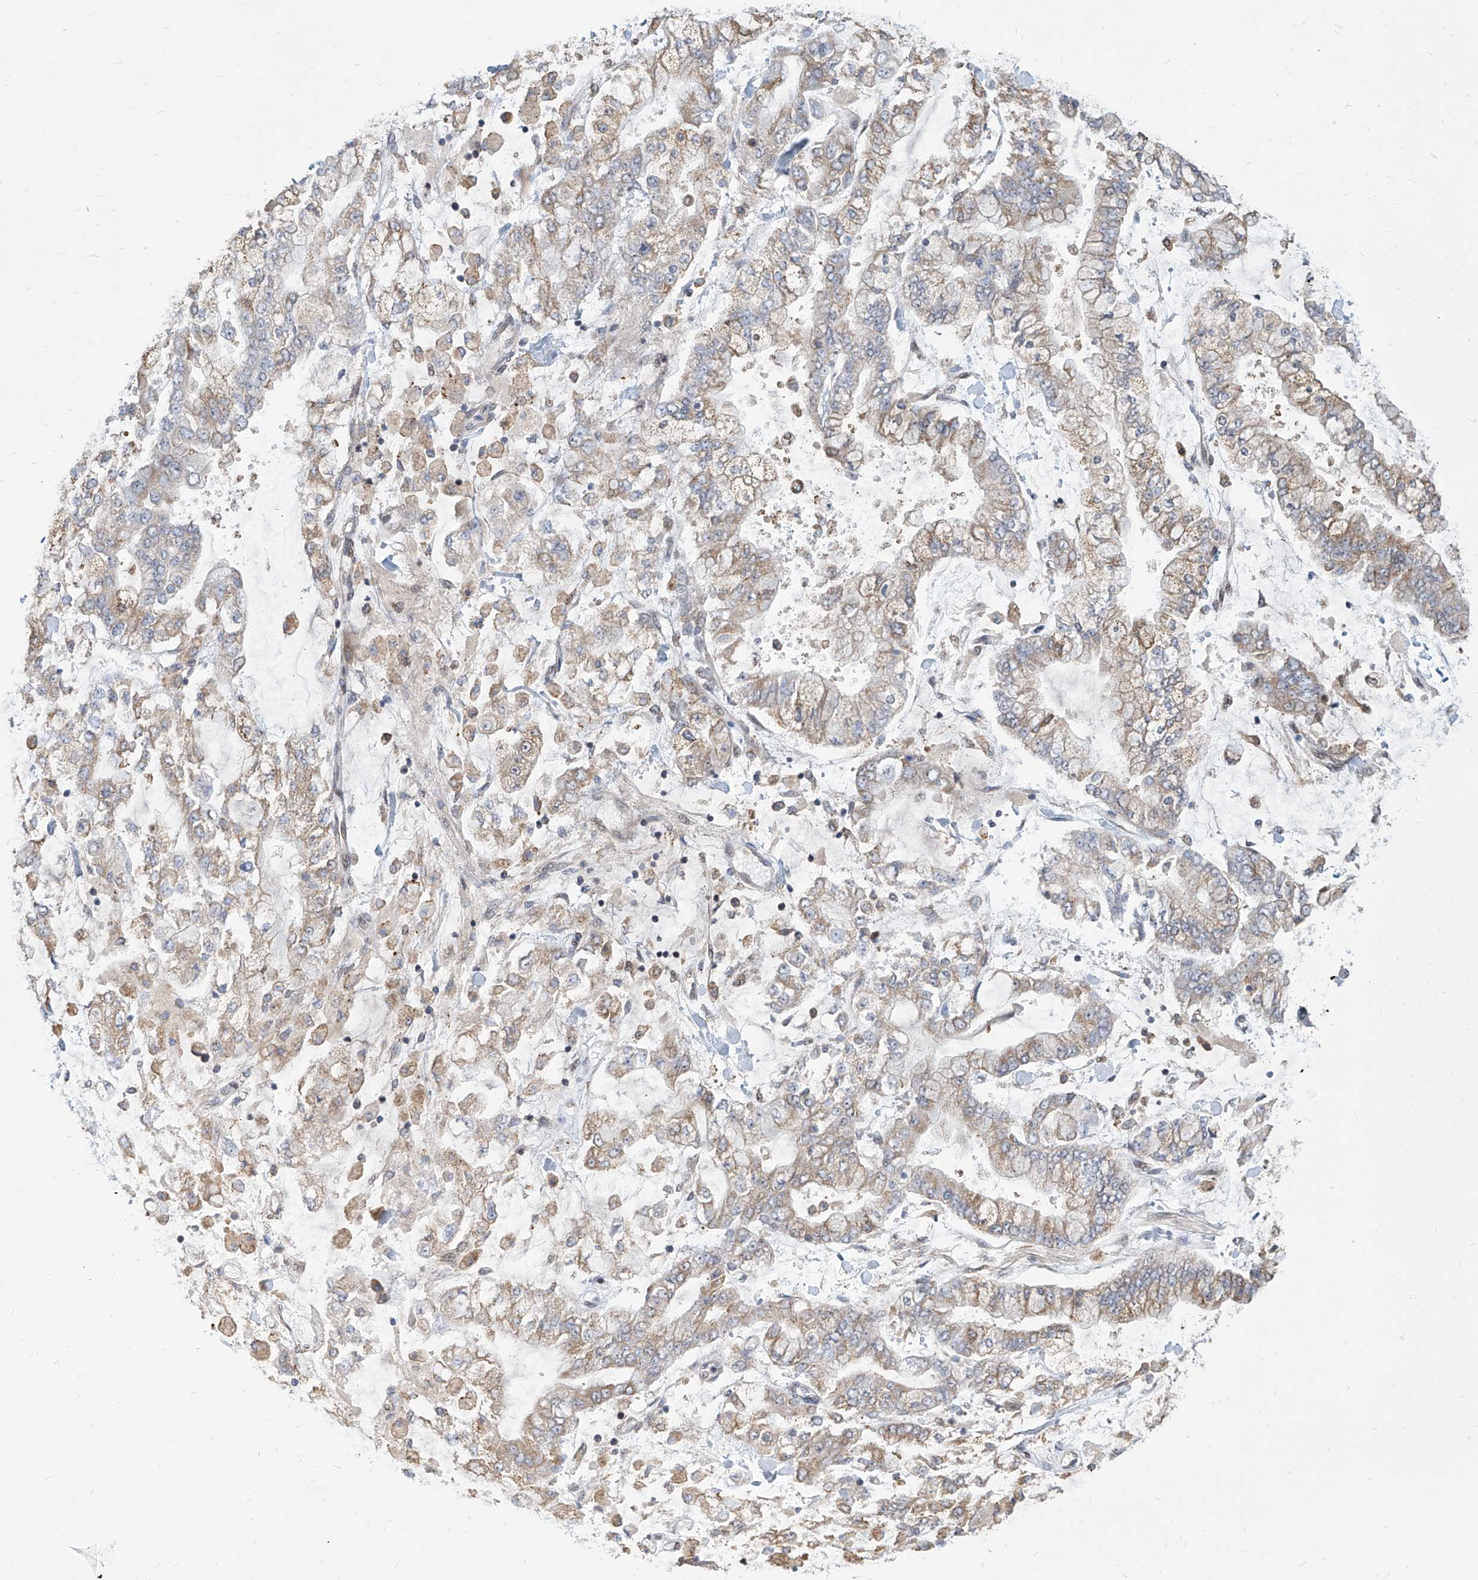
{"staining": {"intensity": "weak", "quantity": ">75%", "location": "cytoplasmic/membranous"}, "tissue": "stomach cancer", "cell_type": "Tumor cells", "image_type": "cancer", "snomed": [{"axis": "morphology", "description": "Normal tissue, NOS"}, {"axis": "morphology", "description": "Adenocarcinoma, NOS"}, {"axis": "topography", "description": "Stomach, upper"}, {"axis": "topography", "description": "Stomach"}], "caption": "Human stomach cancer stained with a brown dye exhibits weak cytoplasmic/membranous positive positivity in about >75% of tumor cells.", "gene": "FAM83B", "patient": {"sex": "male", "age": 76}}